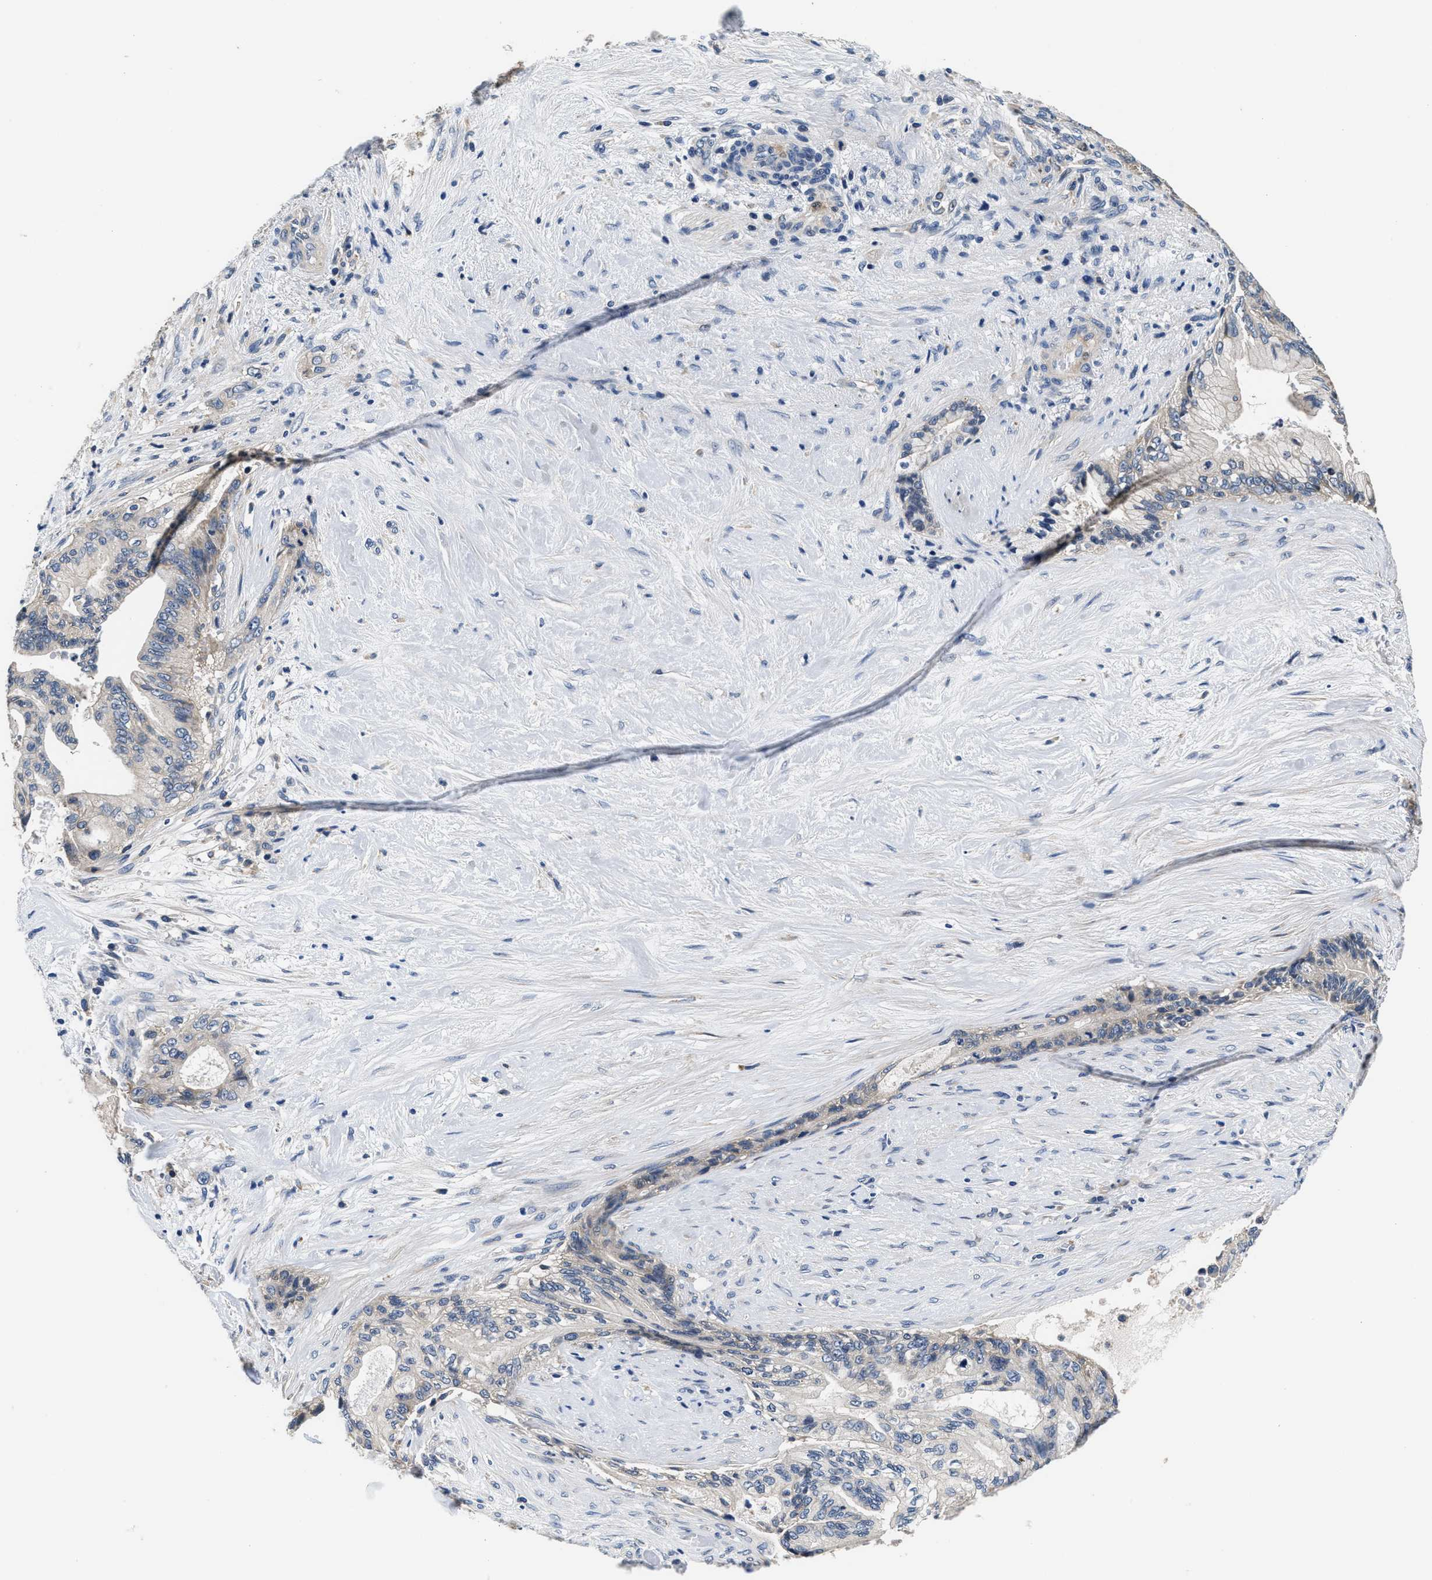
{"staining": {"intensity": "weak", "quantity": "<25%", "location": "cytoplasmic/membranous"}, "tissue": "pancreatic cancer", "cell_type": "Tumor cells", "image_type": "cancer", "snomed": [{"axis": "morphology", "description": "Adenocarcinoma, NOS"}, {"axis": "topography", "description": "Pancreas"}], "caption": "DAB immunohistochemical staining of adenocarcinoma (pancreatic) shows no significant staining in tumor cells. The staining was performed using DAB to visualize the protein expression in brown, while the nuclei were stained in blue with hematoxylin (Magnification: 20x).", "gene": "ANKIB1", "patient": {"sex": "male", "age": 59}}